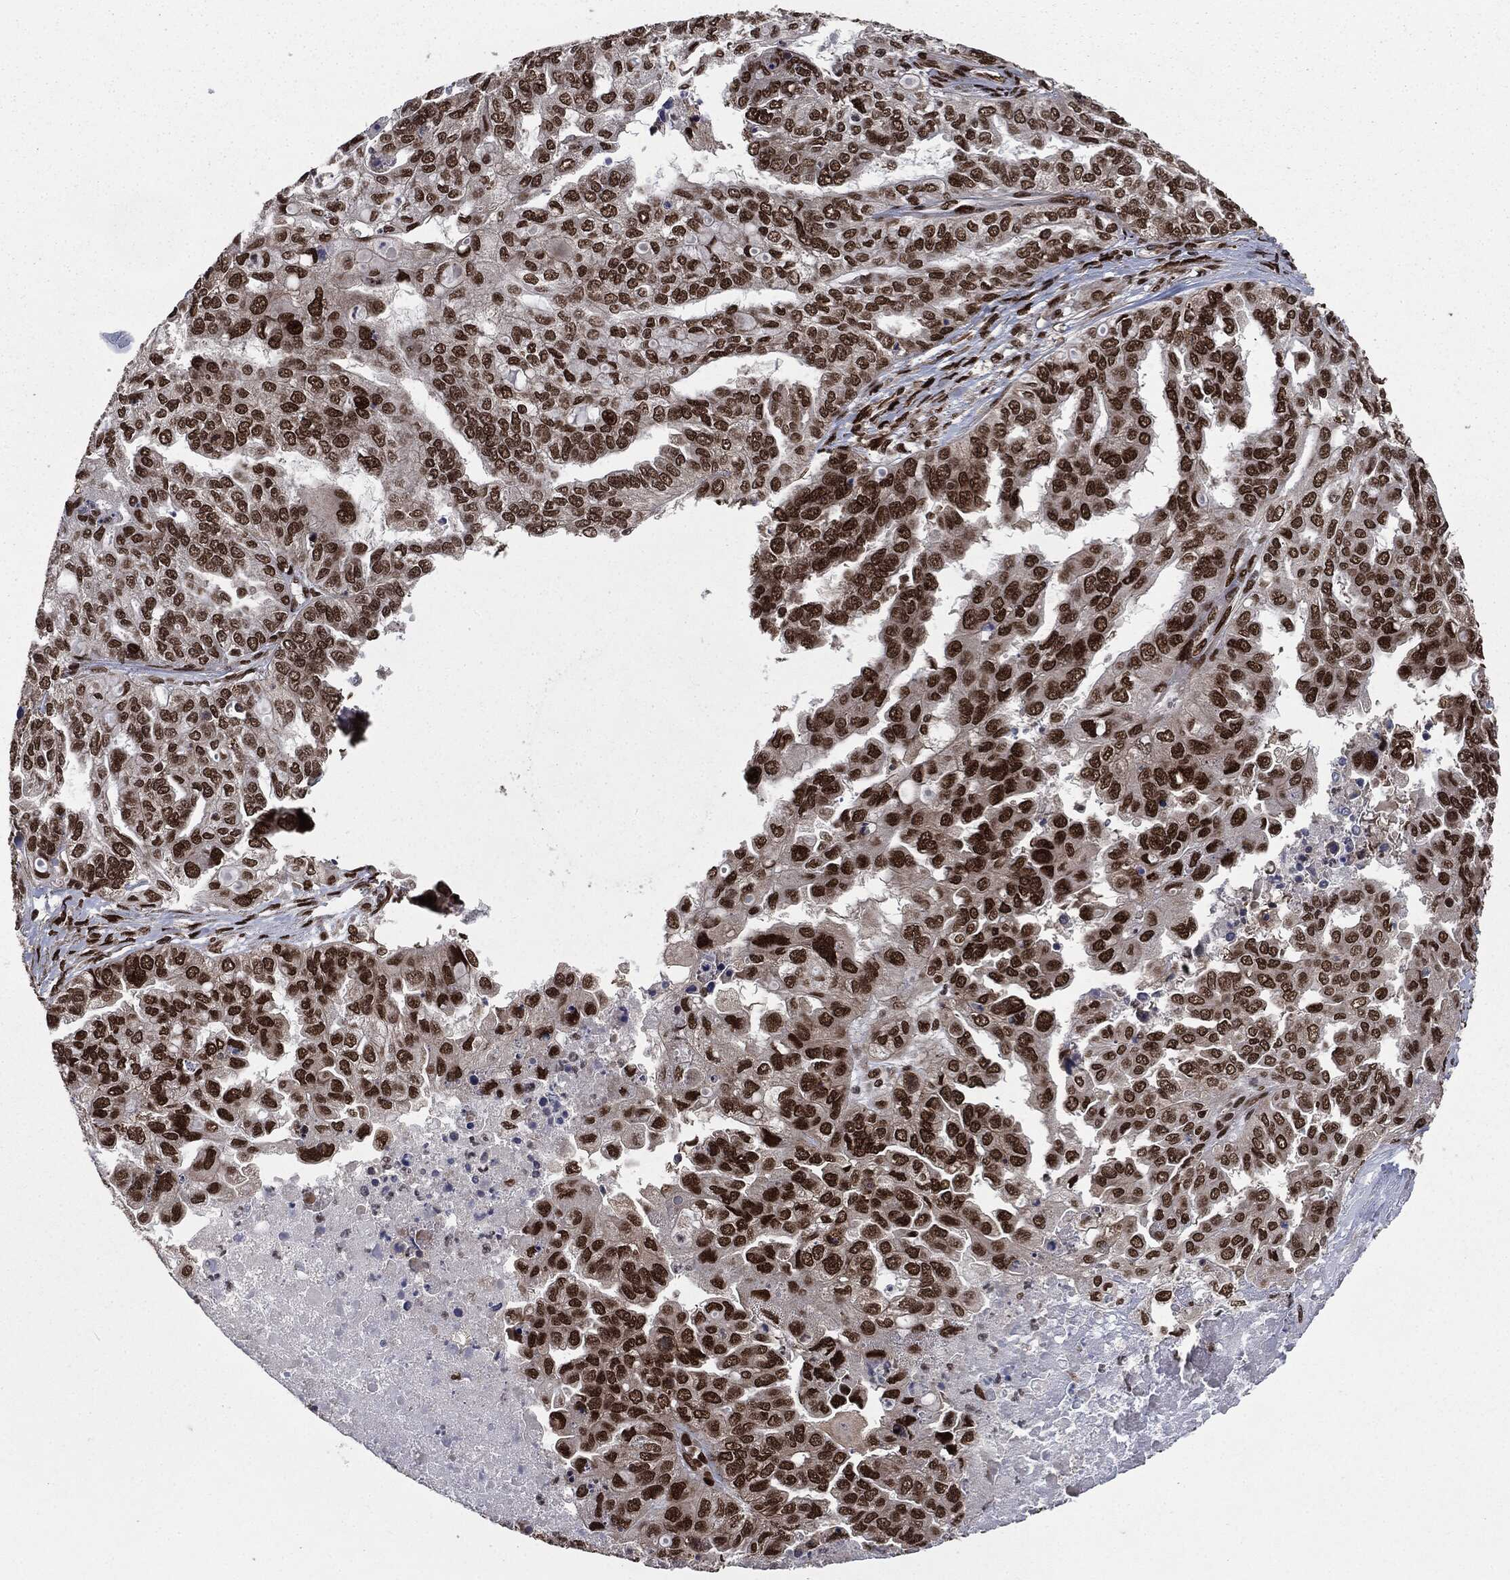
{"staining": {"intensity": "strong", "quantity": ">75%", "location": "nuclear"}, "tissue": "ovarian cancer", "cell_type": "Tumor cells", "image_type": "cancer", "snomed": [{"axis": "morphology", "description": "Cystadenocarcinoma, serous, NOS"}, {"axis": "topography", "description": "Ovary"}], "caption": "Serous cystadenocarcinoma (ovarian) tissue shows strong nuclear staining in approximately >75% of tumor cells, visualized by immunohistochemistry. (Brightfield microscopy of DAB IHC at high magnification).", "gene": "DVL2", "patient": {"sex": "female", "age": 53}}